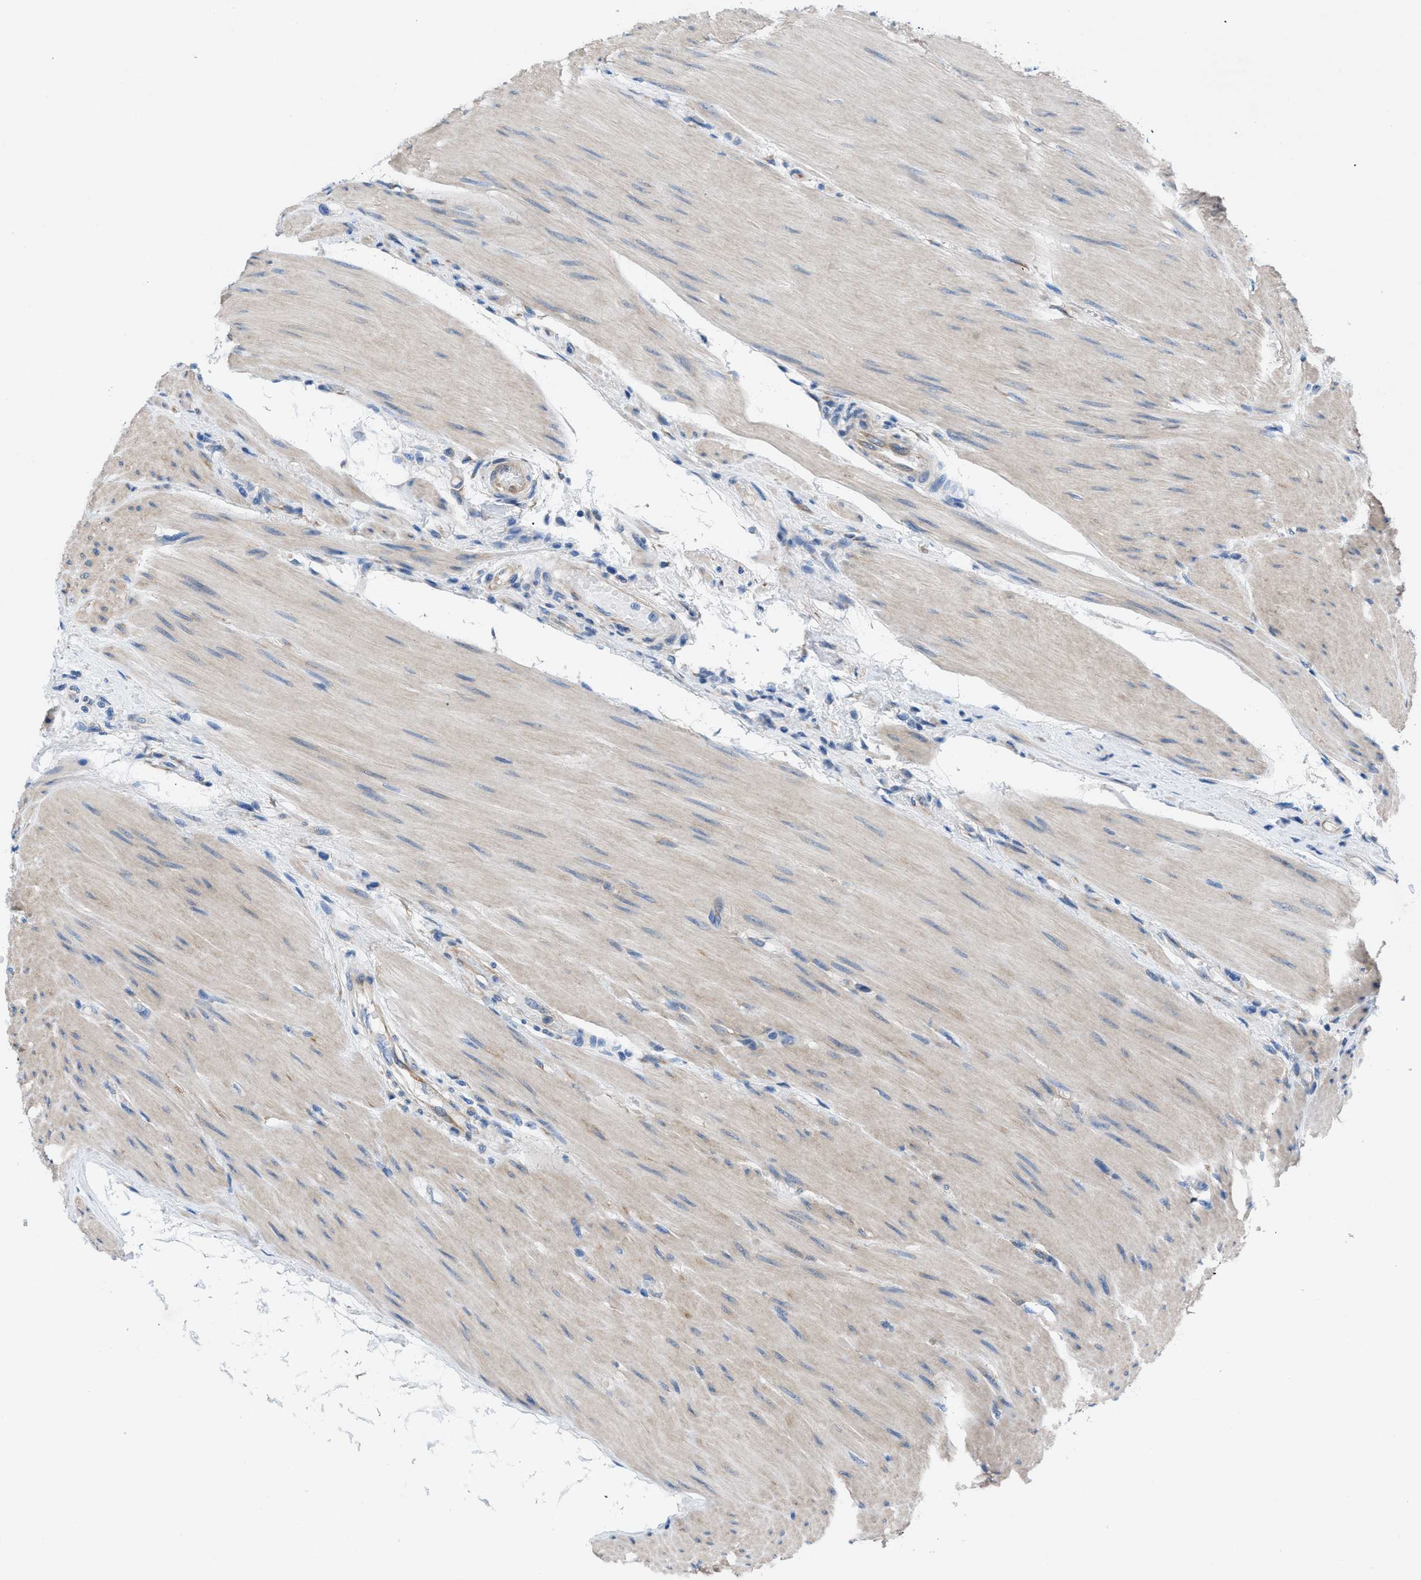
{"staining": {"intensity": "negative", "quantity": "none", "location": "none"}, "tissue": "colorectal cancer", "cell_type": "Tumor cells", "image_type": "cancer", "snomed": [{"axis": "morphology", "description": "Adenocarcinoma, NOS"}, {"axis": "topography", "description": "Rectum"}], "caption": "Tumor cells show no significant protein expression in colorectal cancer.", "gene": "ITPR1", "patient": {"sex": "male", "age": 51}}